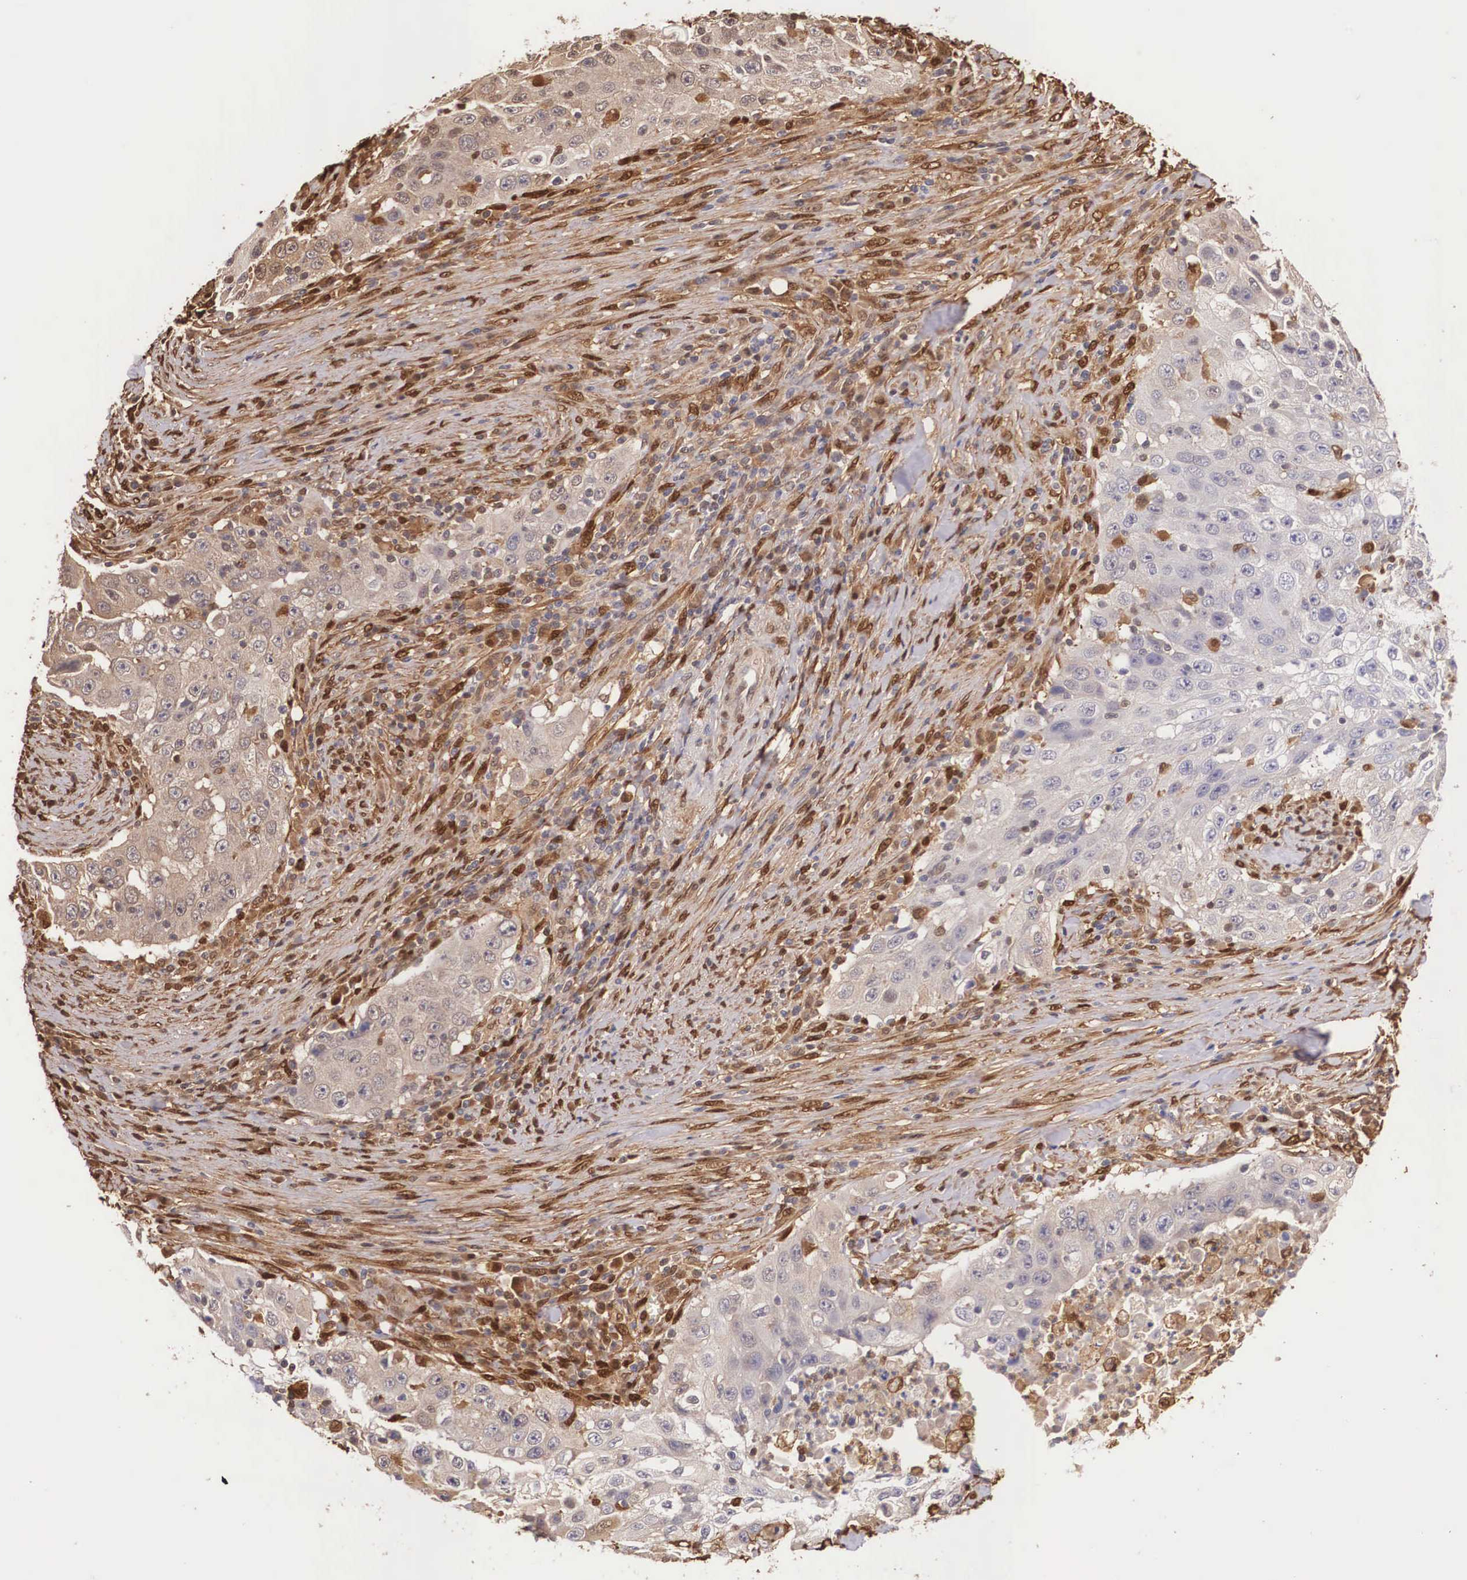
{"staining": {"intensity": "weak", "quantity": "<25%", "location": "cytoplasmic/membranous"}, "tissue": "lung cancer", "cell_type": "Tumor cells", "image_type": "cancer", "snomed": [{"axis": "morphology", "description": "Squamous cell carcinoma, NOS"}, {"axis": "topography", "description": "Lung"}], "caption": "This is a image of immunohistochemistry (IHC) staining of lung squamous cell carcinoma, which shows no expression in tumor cells. The staining is performed using DAB brown chromogen with nuclei counter-stained in using hematoxylin.", "gene": "LGALS1", "patient": {"sex": "male", "age": 64}}